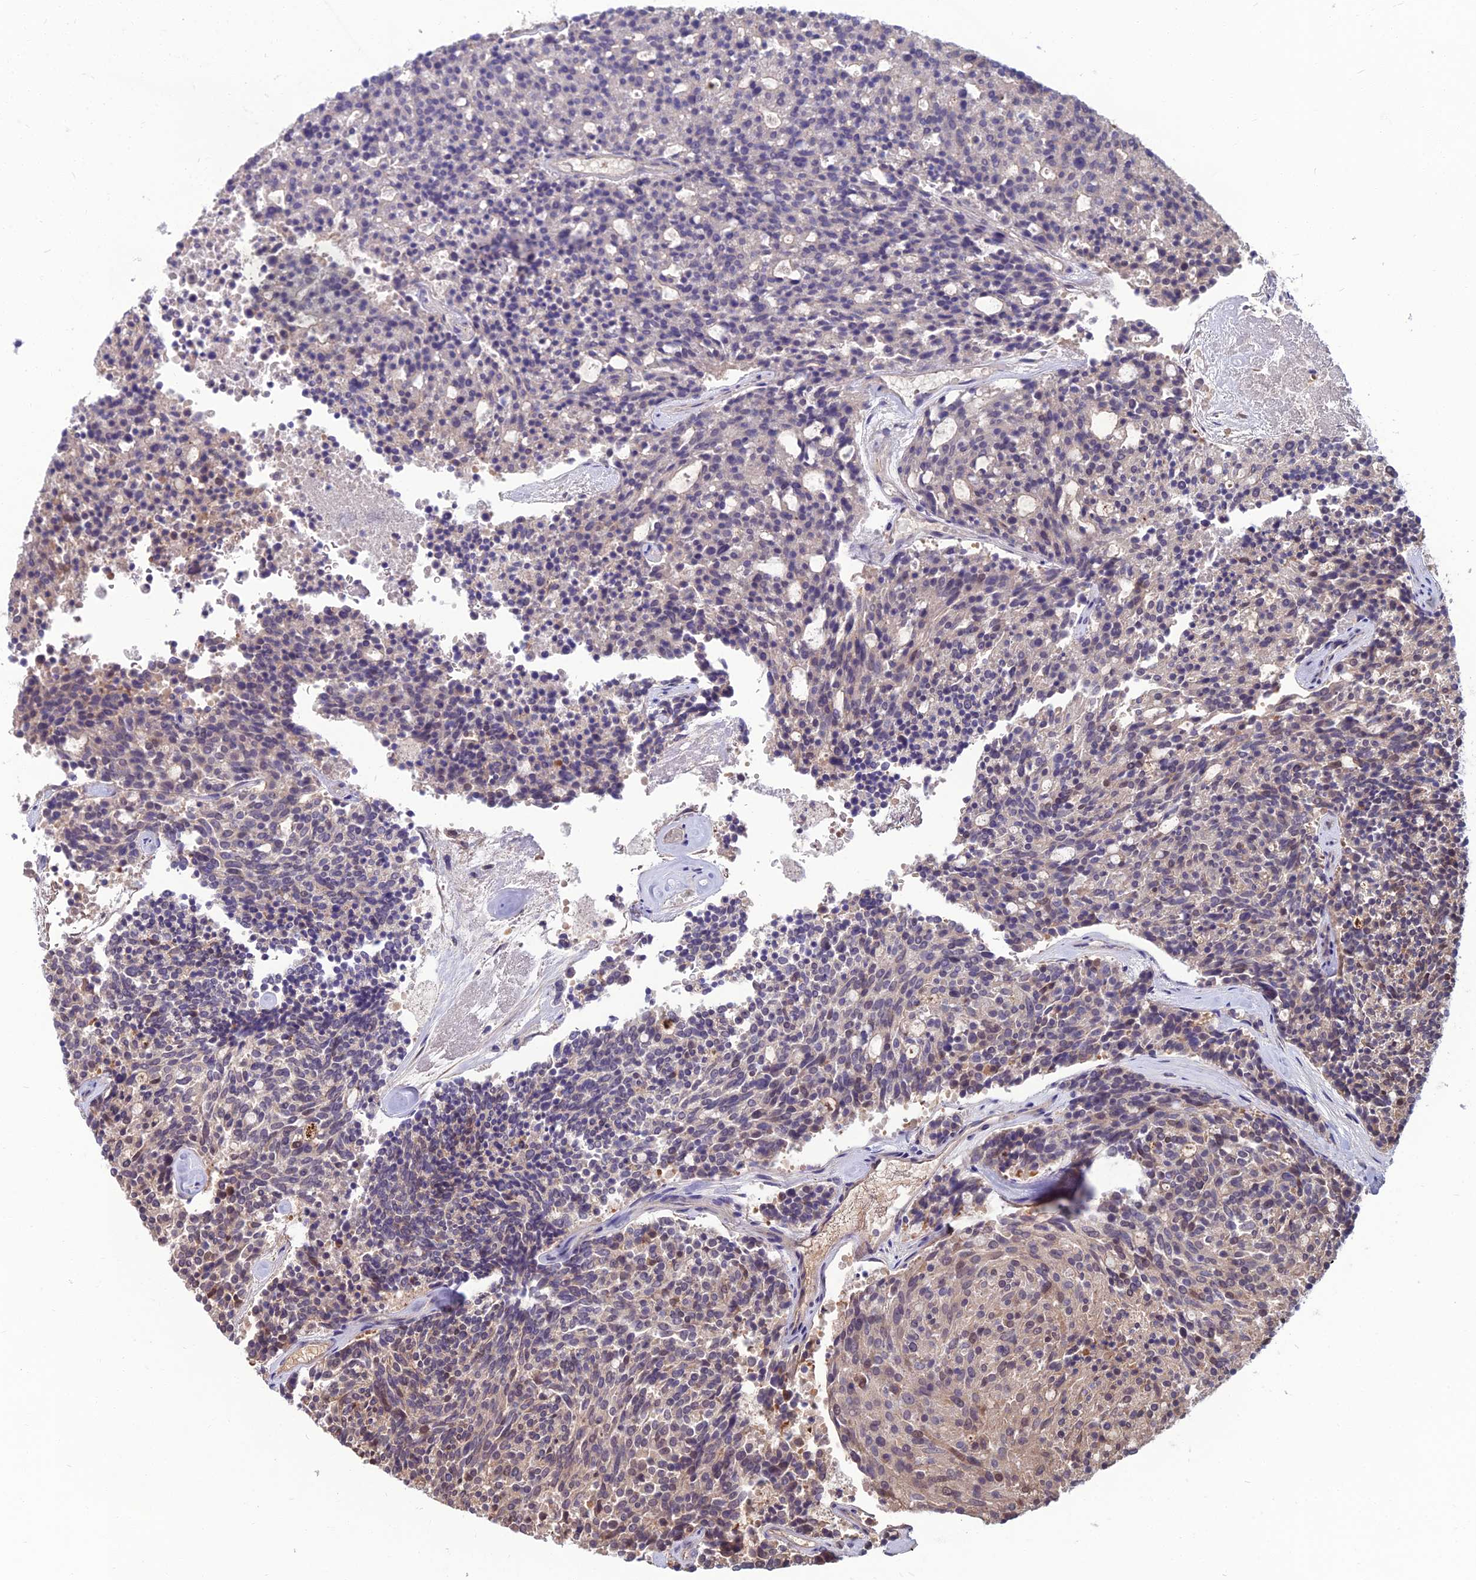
{"staining": {"intensity": "weak", "quantity": "<25%", "location": "cytoplasmic/membranous"}, "tissue": "carcinoid", "cell_type": "Tumor cells", "image_type": "cancer", "snomed": [{"axis": "morphology", "description": "Carcinoid, malignant, NOS"}, {"axis": "topography", "description": "Pancreas"}], "caption": "Immunohistochemical staining of human carcinoid exhibits no significant expression in tumor cells.", "gene": "OPA3", "patient": {"sex": "female", "age": 54}}